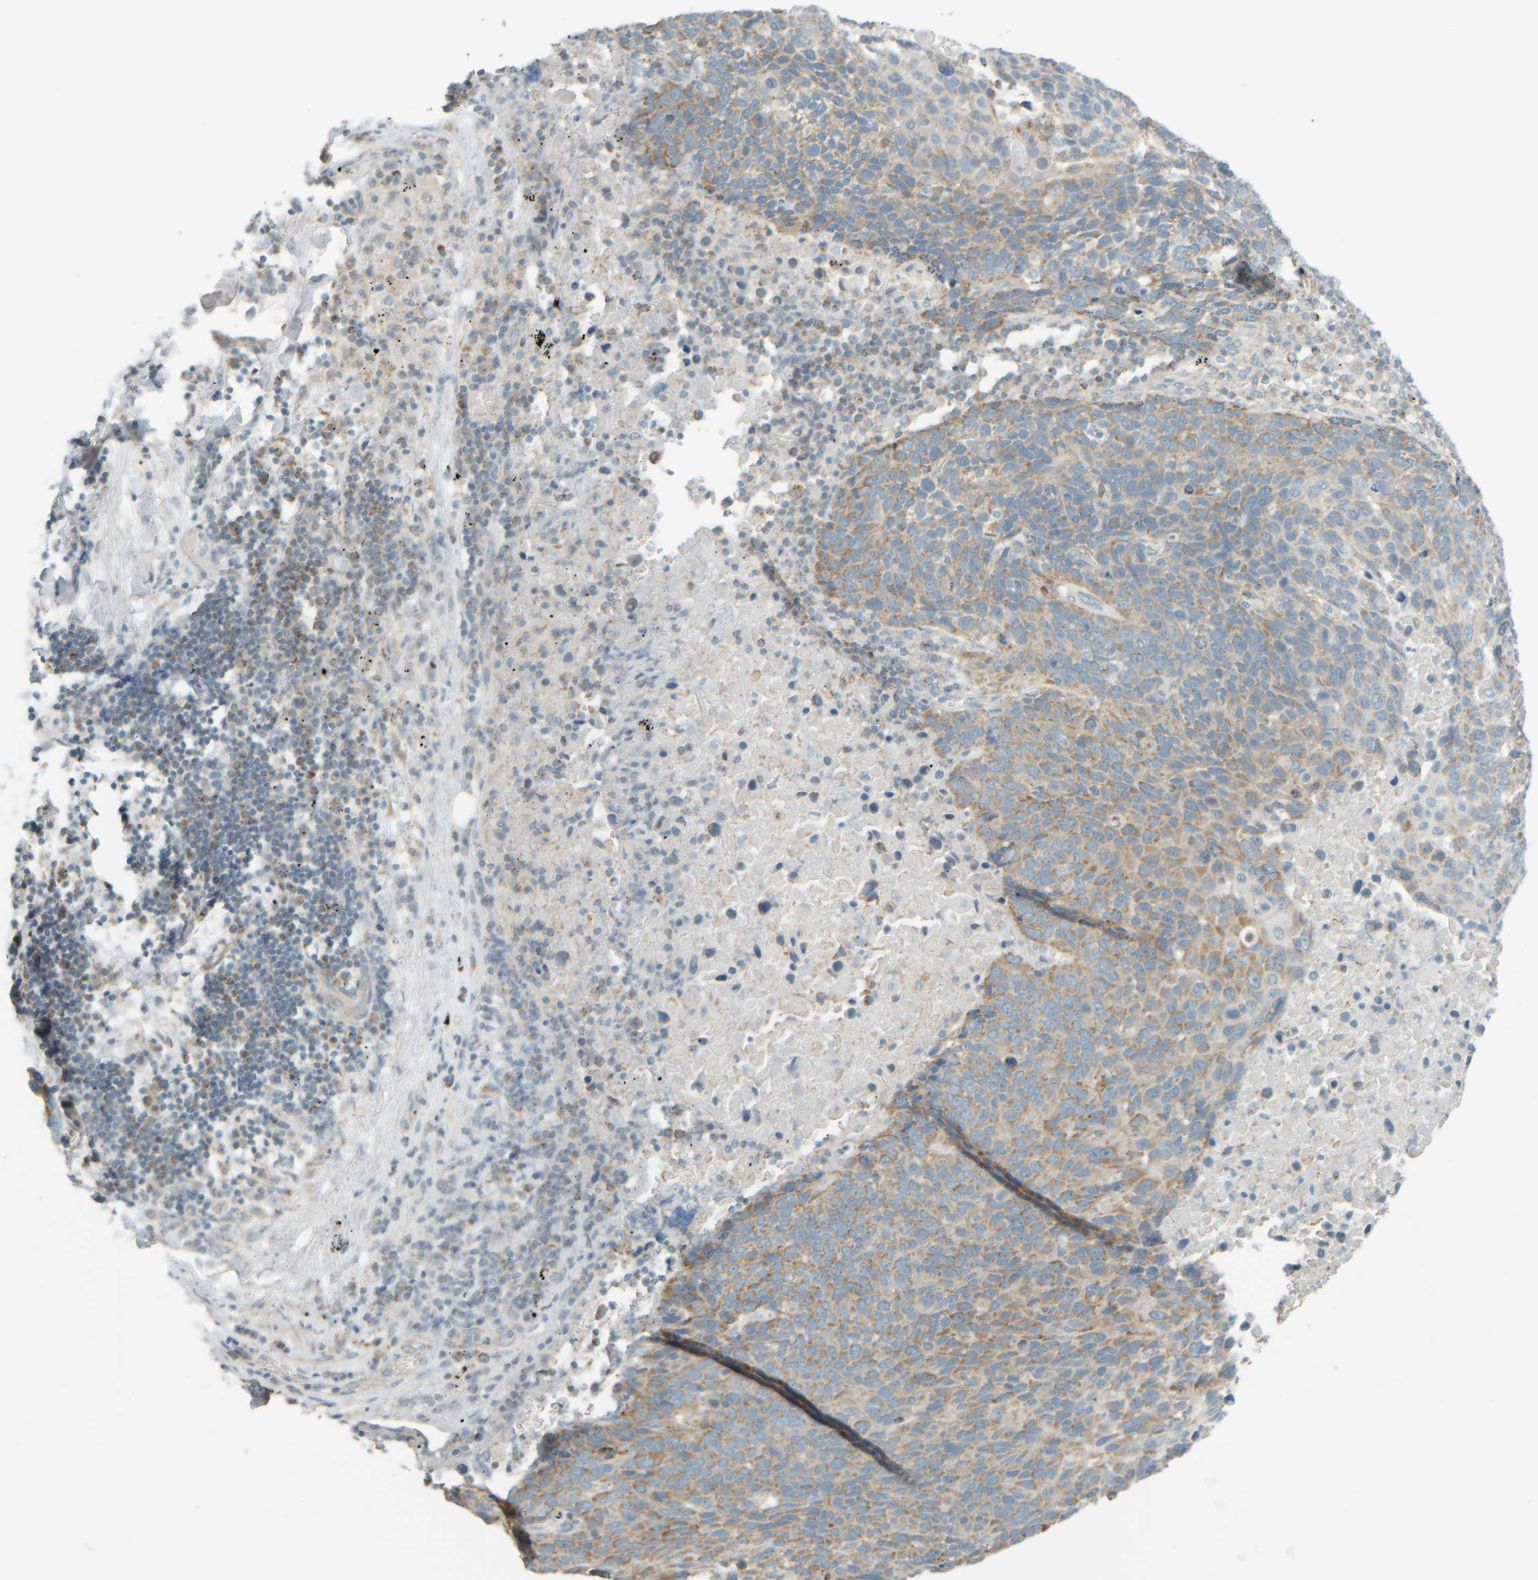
{"staining": {"intensity": "weak", "quantity": "25%-75%", "location": "cytoplasmic/membranous"}, "tissue": "lung cancer", "cell_type": "Tumor cells", "image_type": "cancer", "snomed": [{"axis": "morphology", "description": "Squamous cell carcinoma, NOS"}, {"axis": "topography", "description": "Lung"}], "caption": "The immunohistochemical stain labels weak cytoplasmic/membranous staining in tumor cells of lung squamous cell carcinoma tissue.", "gene": "PTGES3L-AARSD1", "patient": {"sex": "male", "age": 66}}